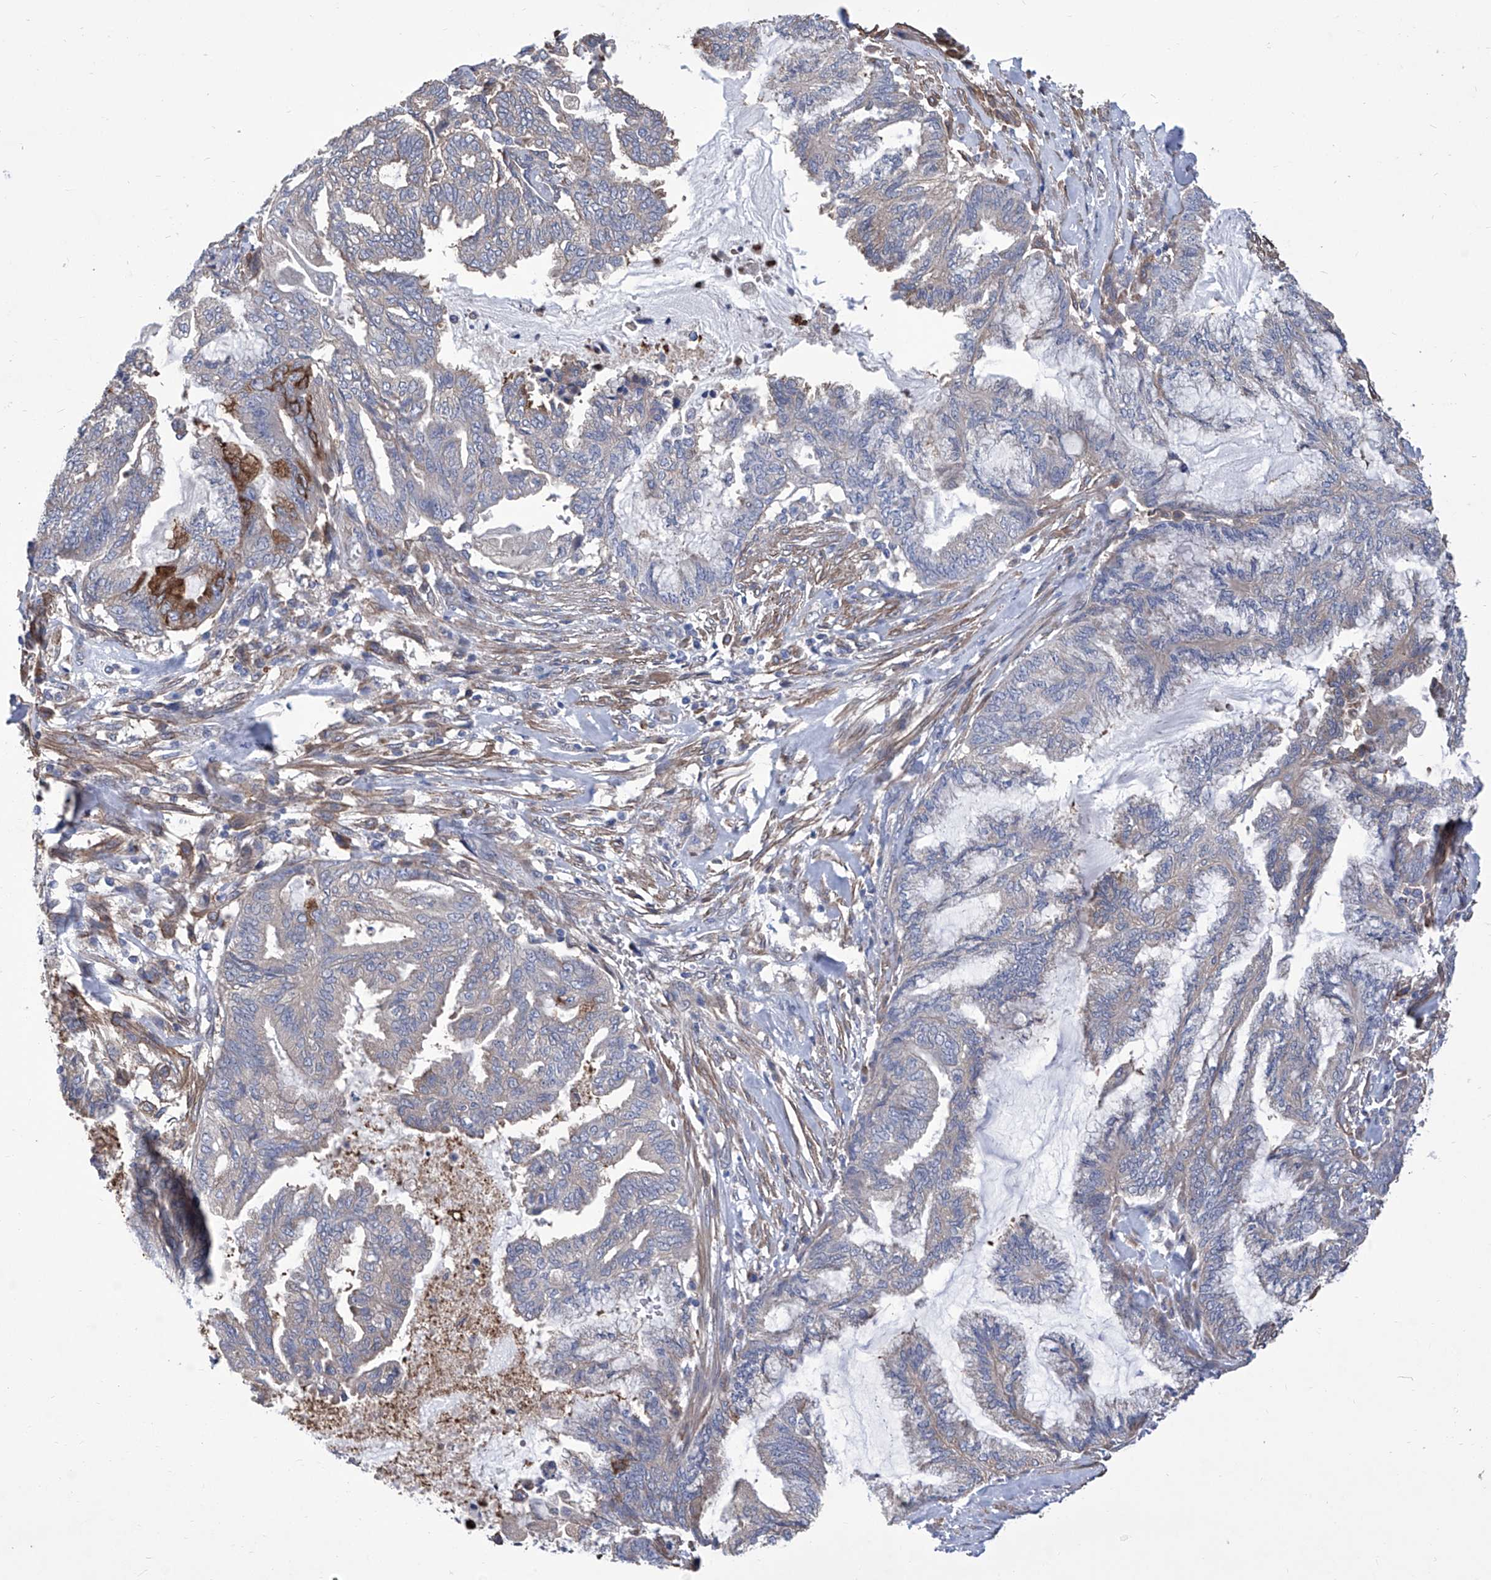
{"staining": {"intensity": "negative", "quantity": "none", "location": "none"}, "tissue": "endometrial cancer", "cell_type": "Tumor cells", "image_type": "cancer", "snomed": [{"axis": "morphology", "description": "Adenocarcinoma, NOS"}, {"axis": "topography", "description": "Endometrium"}], "caption": "IHC image of human endometrial adenocarcinoma stained for a protein (brown), which displays no expression in tumor cells.", "gene": "SMS", "patient": {"sex": "female", "age": 86}}